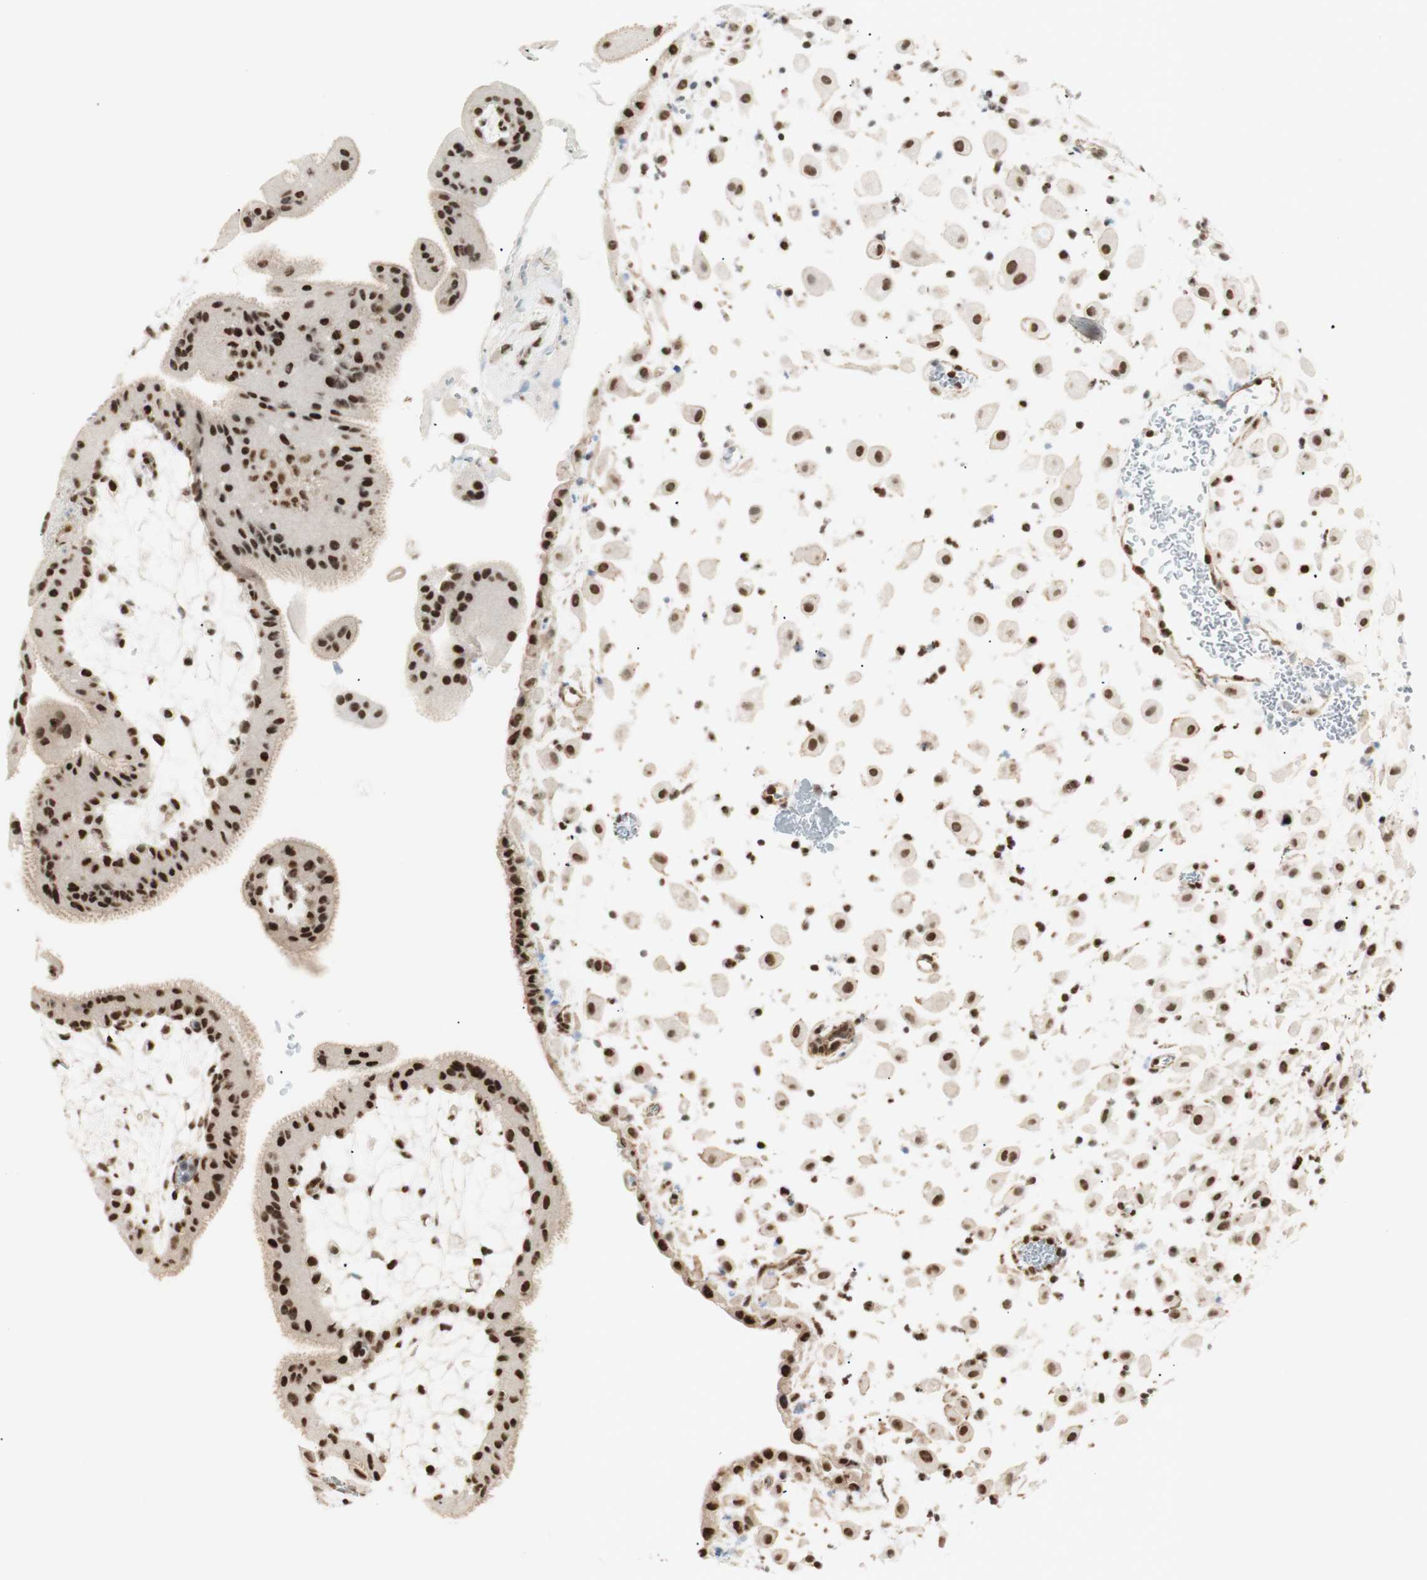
{"staining": {"intensity": "moderate", "quantity": ">75%", "location": "nuclear"}, "tissue": "placenta", "cell_type": "Decidual cells", "image_type": "normal", "snomed": [{"axis": "morphology", "description": "Normal tissue, NOS"}, {"axis": "topography", "description": "Placenta"}], "caption": "Decidual cells demonstrate medium levels of moderate nuclear positivity in about >75% of cells in benign human placenta.", "gene": "ZMYM6", "patient": {"sex": "female", "age": 35}}